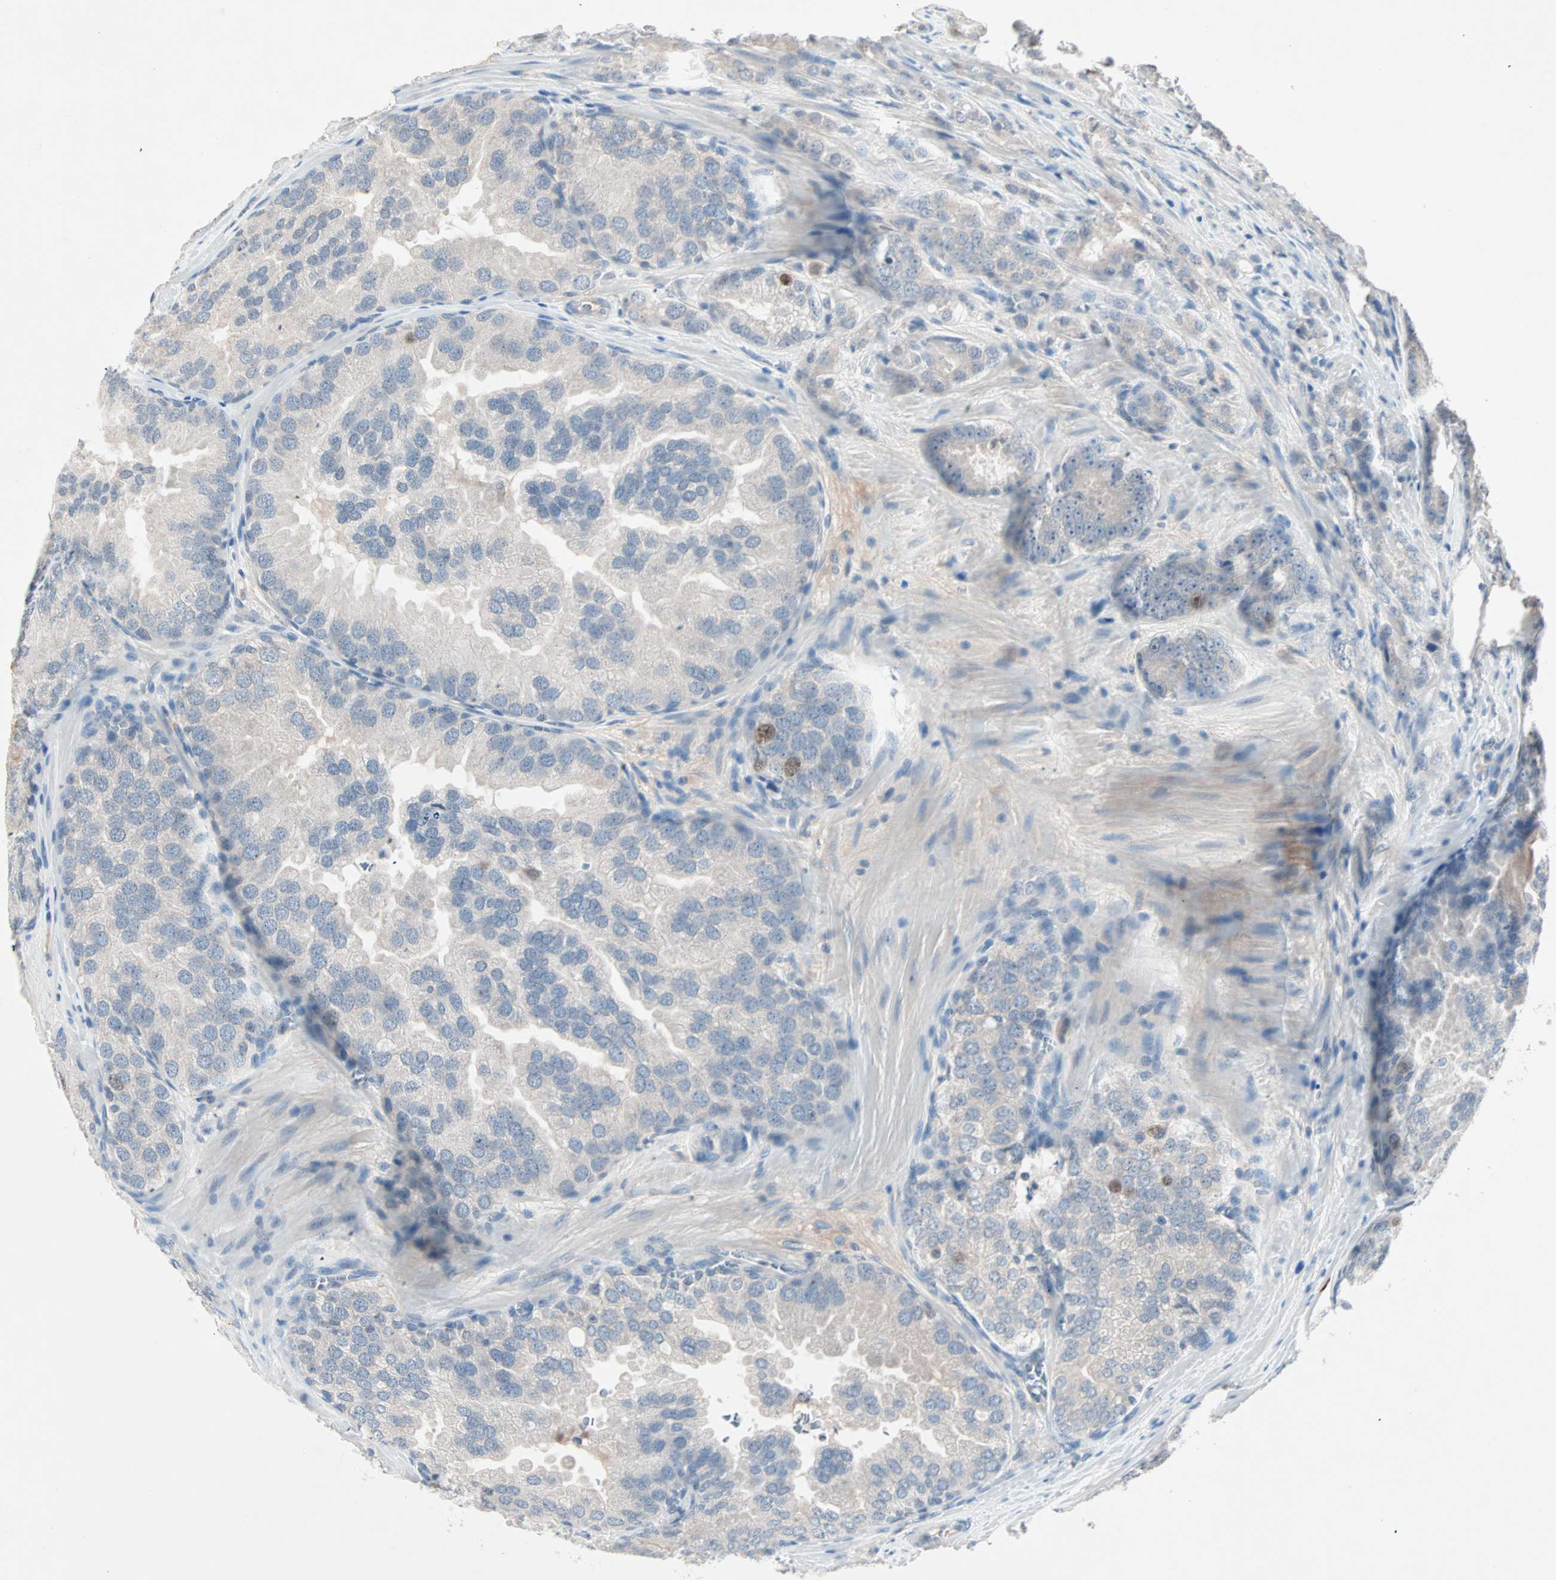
{"staining": {"intensity": "moderate", "quantity": "<25%", "location": "nuclear"}, "tissue": "prostate cancer", "cell_type": "Tumor cells", "image_type": "cancer", "snomed": [{"axis": "morphology", "description": "Adenocarcinoma, High grade"}, {"axis": "topography", "description": "Prostate"}], "caption": "A photomicrograph showing moderate nuclear staining in approximately <25% of tumor cells in adenocarcinoma (high-grade) (prostate), as visualized by brown immunohistochemical staining.", "gene": "CCNE2", "patient": {"sex": "male", "age": 64}}